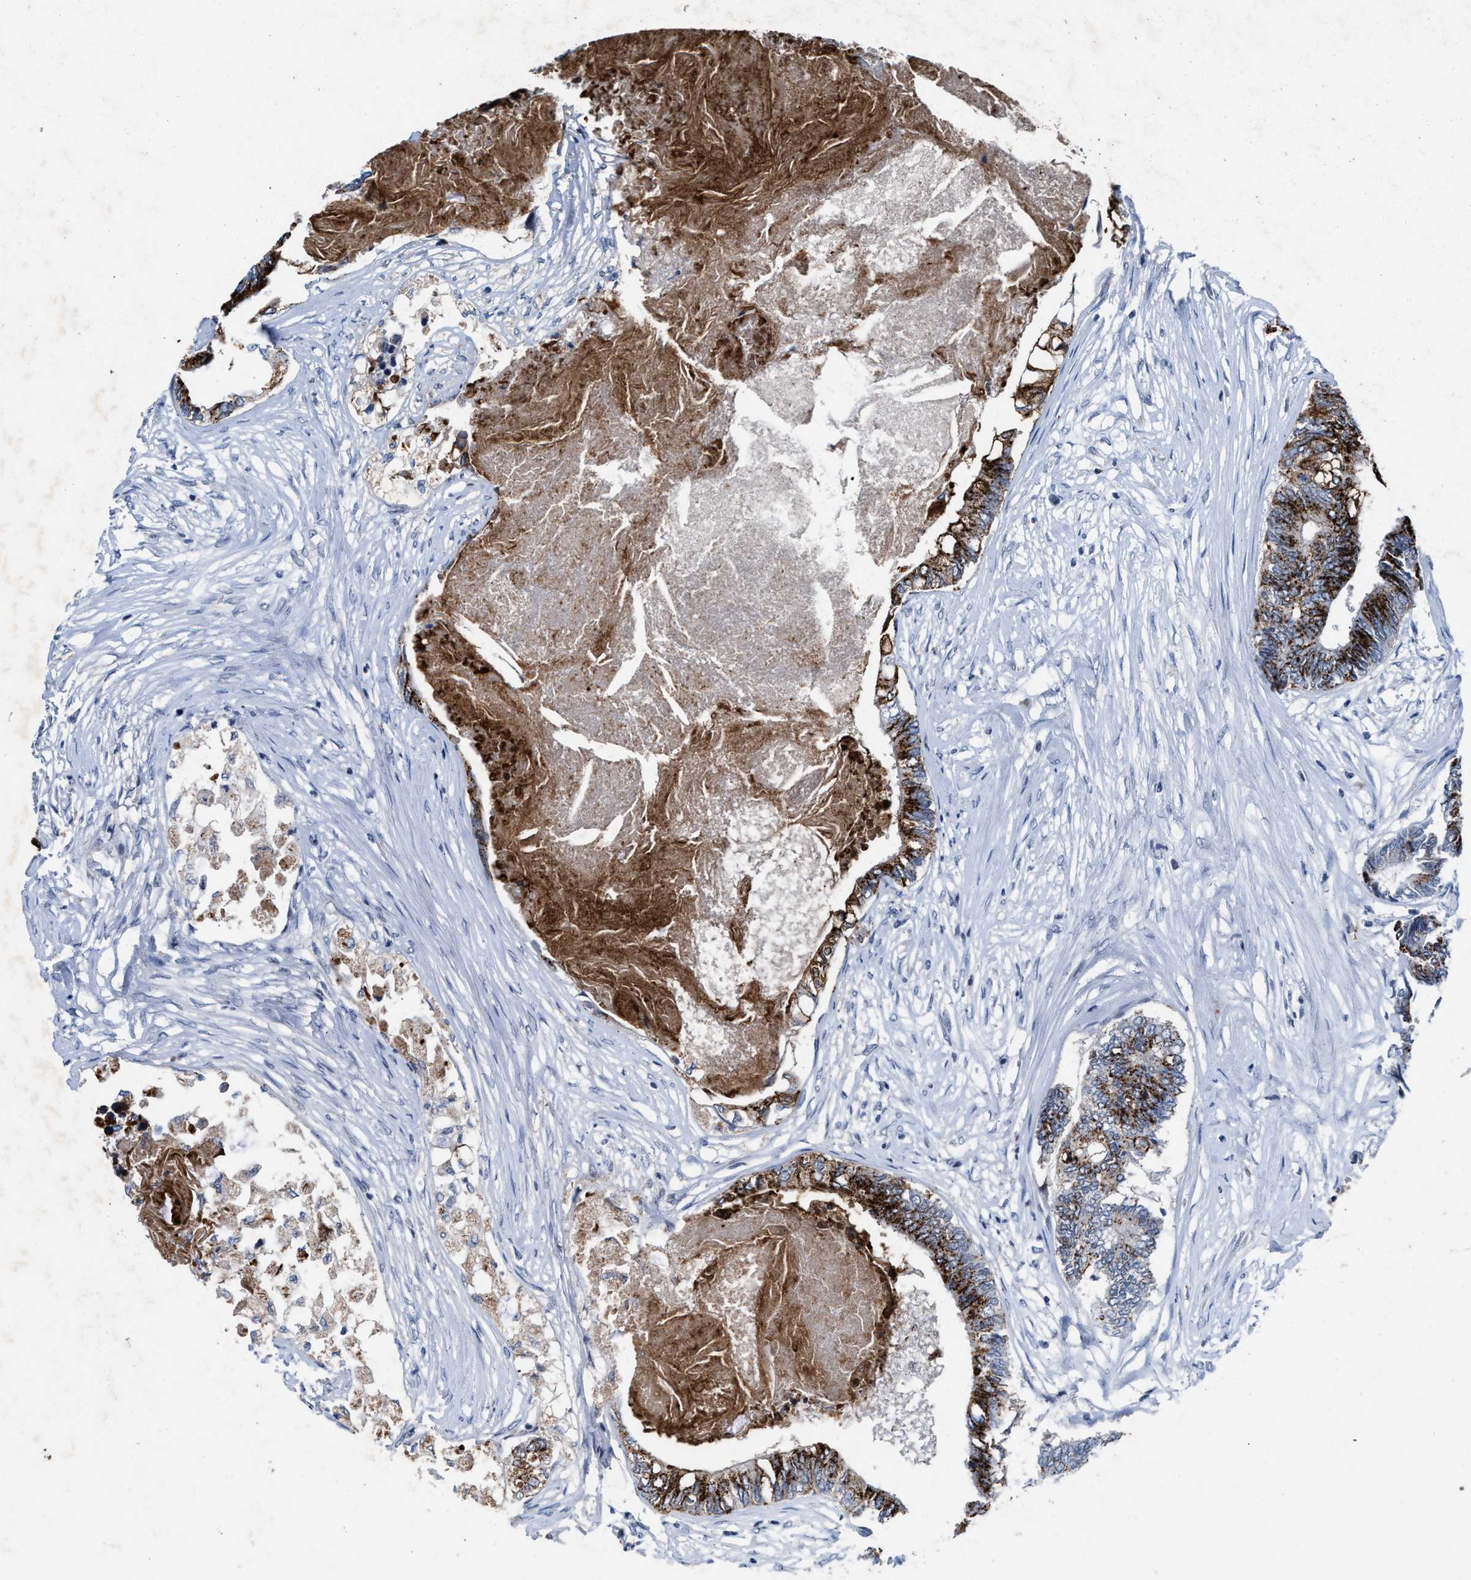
{"staining": {"intensity": "strong", "quantity": ">75%", "location": "cytoplasmic/membranous"}, "tissue": "colorectal cancer", "cell_type": "Tumor cells", "image_type": "cancer", "snomed": [{"axis": "morphology", "description": "Adenocarcinoma, NOS"}, {"axis": "topography", "description": "Rectum"}], "caption": "Approximately >75% of tumor cells in colorectal adenocarcinoma show strong cytoplasmic/membranous protein expression as visualized by brown immunohistochemical staining.", "gene": "SLC5A5", "patient": {"sex": "male", "age": 63}}